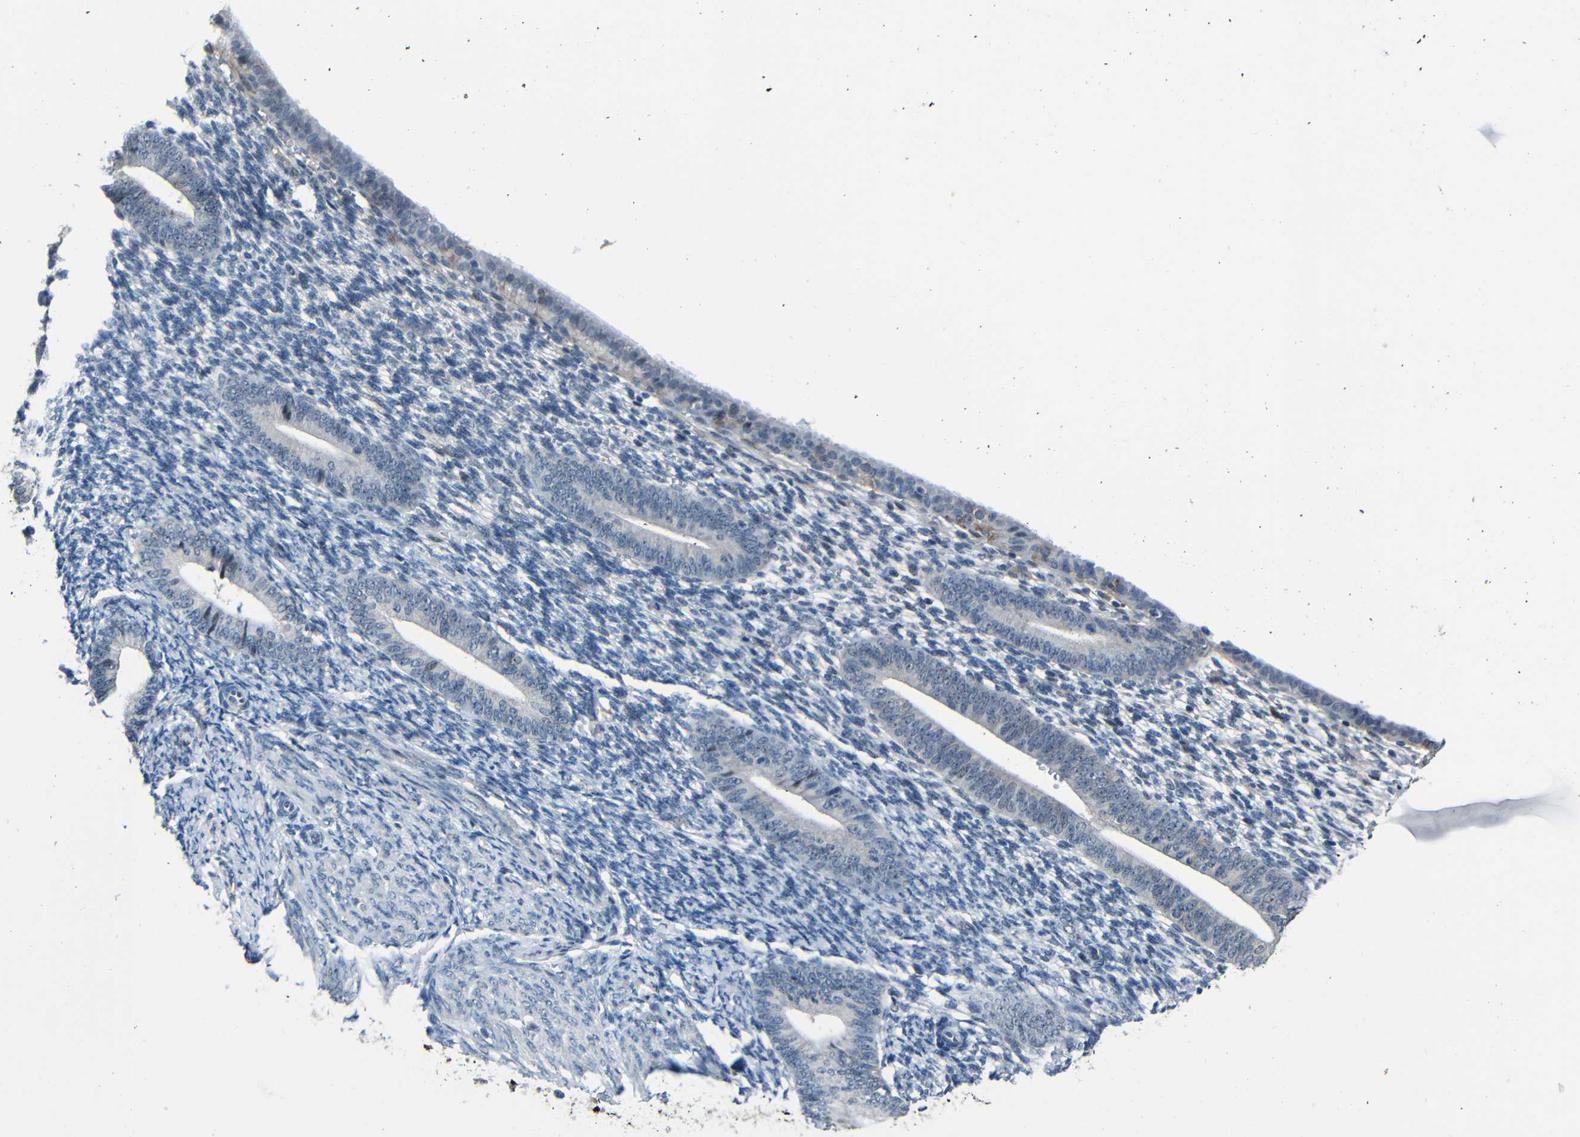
{"staining": {"intensity": "negative", "quantity": "none", "location": "none"}, "tissue": "endometrium", "cell_type": "Cells in endometrial stroma", "image_type": "normal", "snomed": [{"axis": "morphology", "description": "Normal tissue, NOS"}, {"axis": "topography", "description": "Endometrium"}], "caption": "Human endometrium stained for a protein using IHC displays no positivity in cells in endometrial stroma.", "gene": "DNAJC5", "patient": {"sex": "female", "age": 57}}